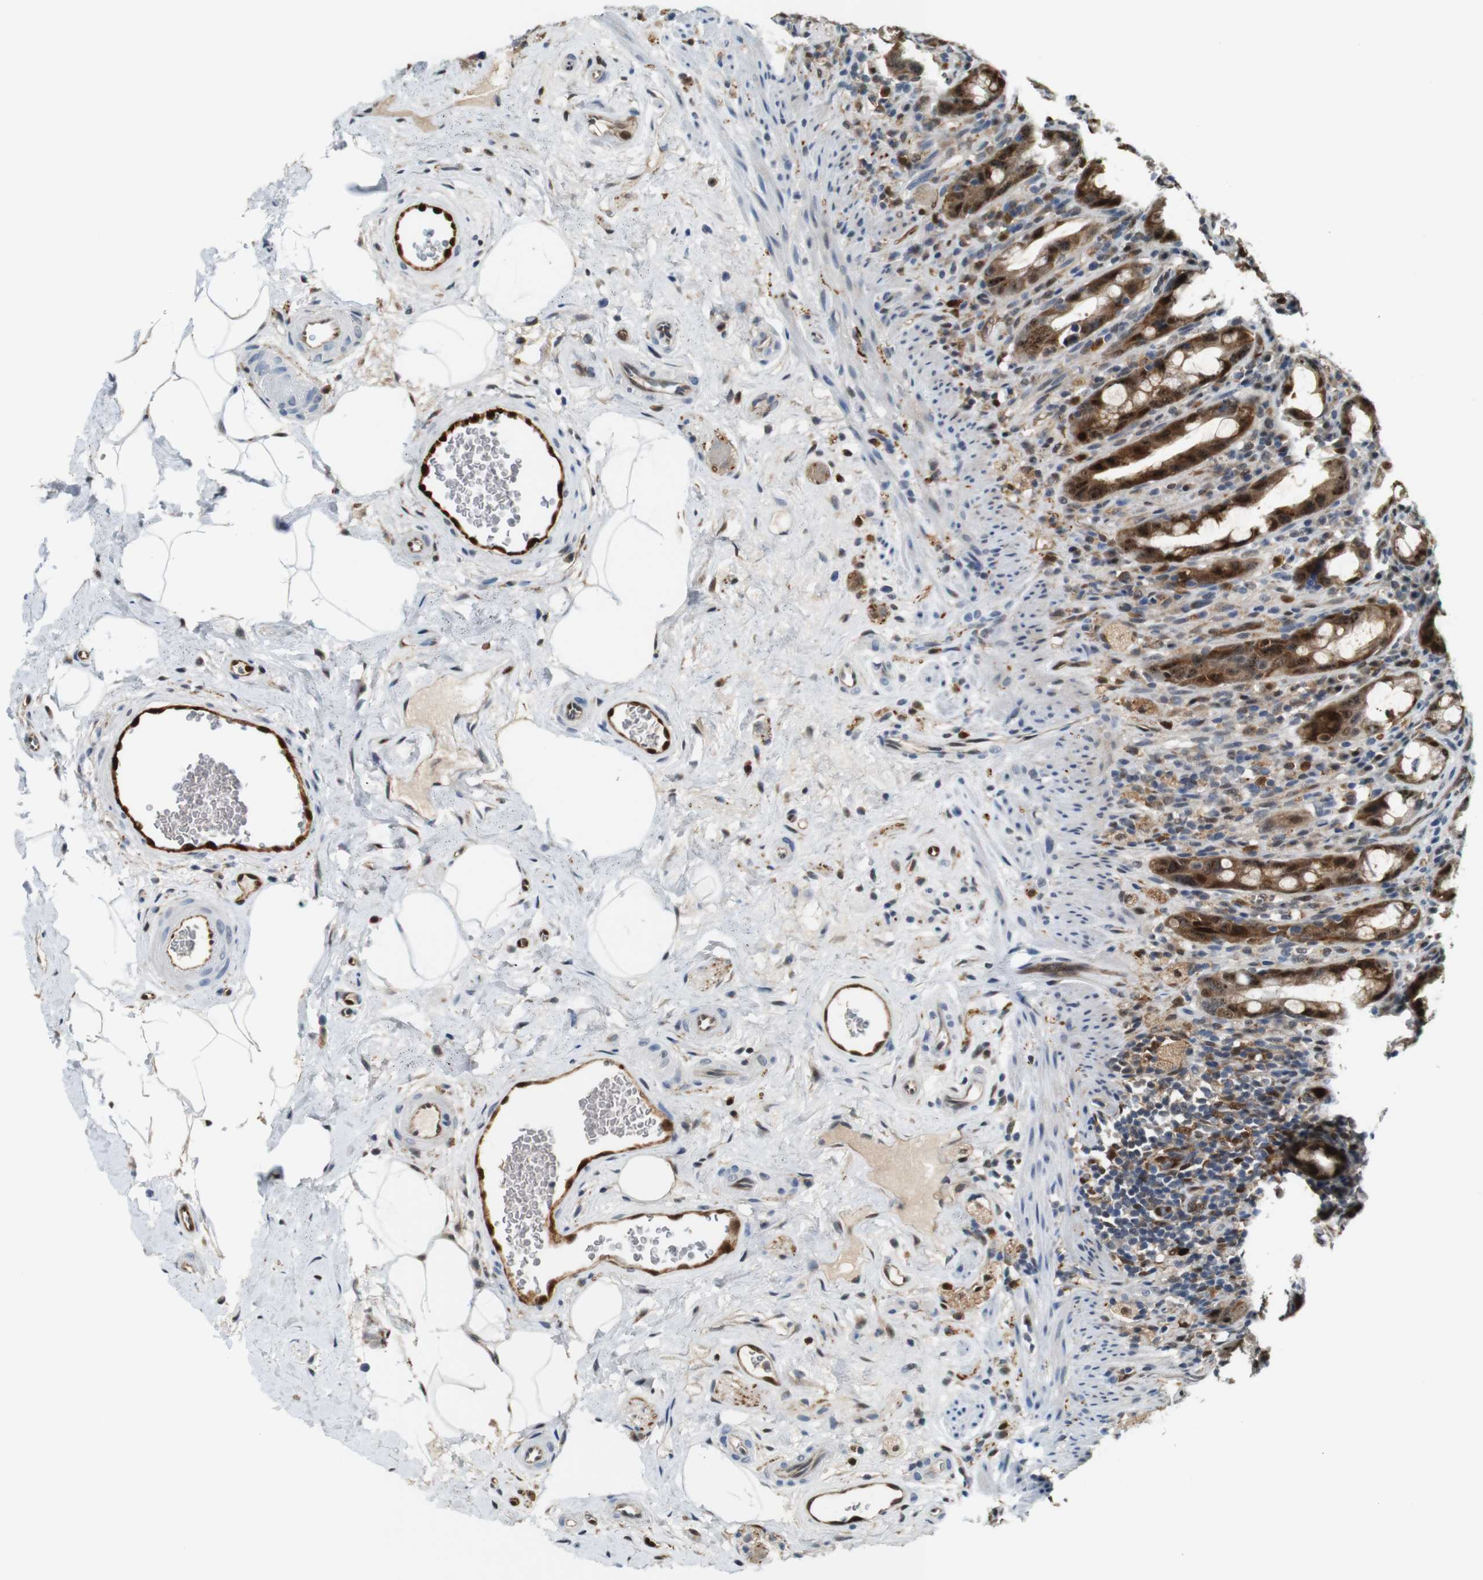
{"staining": {"intensity": "strong", "quantity": ">75%", "location": "cytoplasmic/membranous,nuclear"}, "tissue": "rectum", "cell_type": "Glandular cells", "image_type": "normal", "snomed": [{"axis": "morphology", "description": "Normal tissue, NOS"}, {"axis": "topography", "description": "Rectum"}], "caption": "Protein expression by immunohistochemistry (IHC) shows strong cytoplasmic/membranous,nuclear expression in approximately >75% of glandular cells in unremarkable rectum.", "gene": "LXN", "patient": {"sex": "male", "age": 44}}